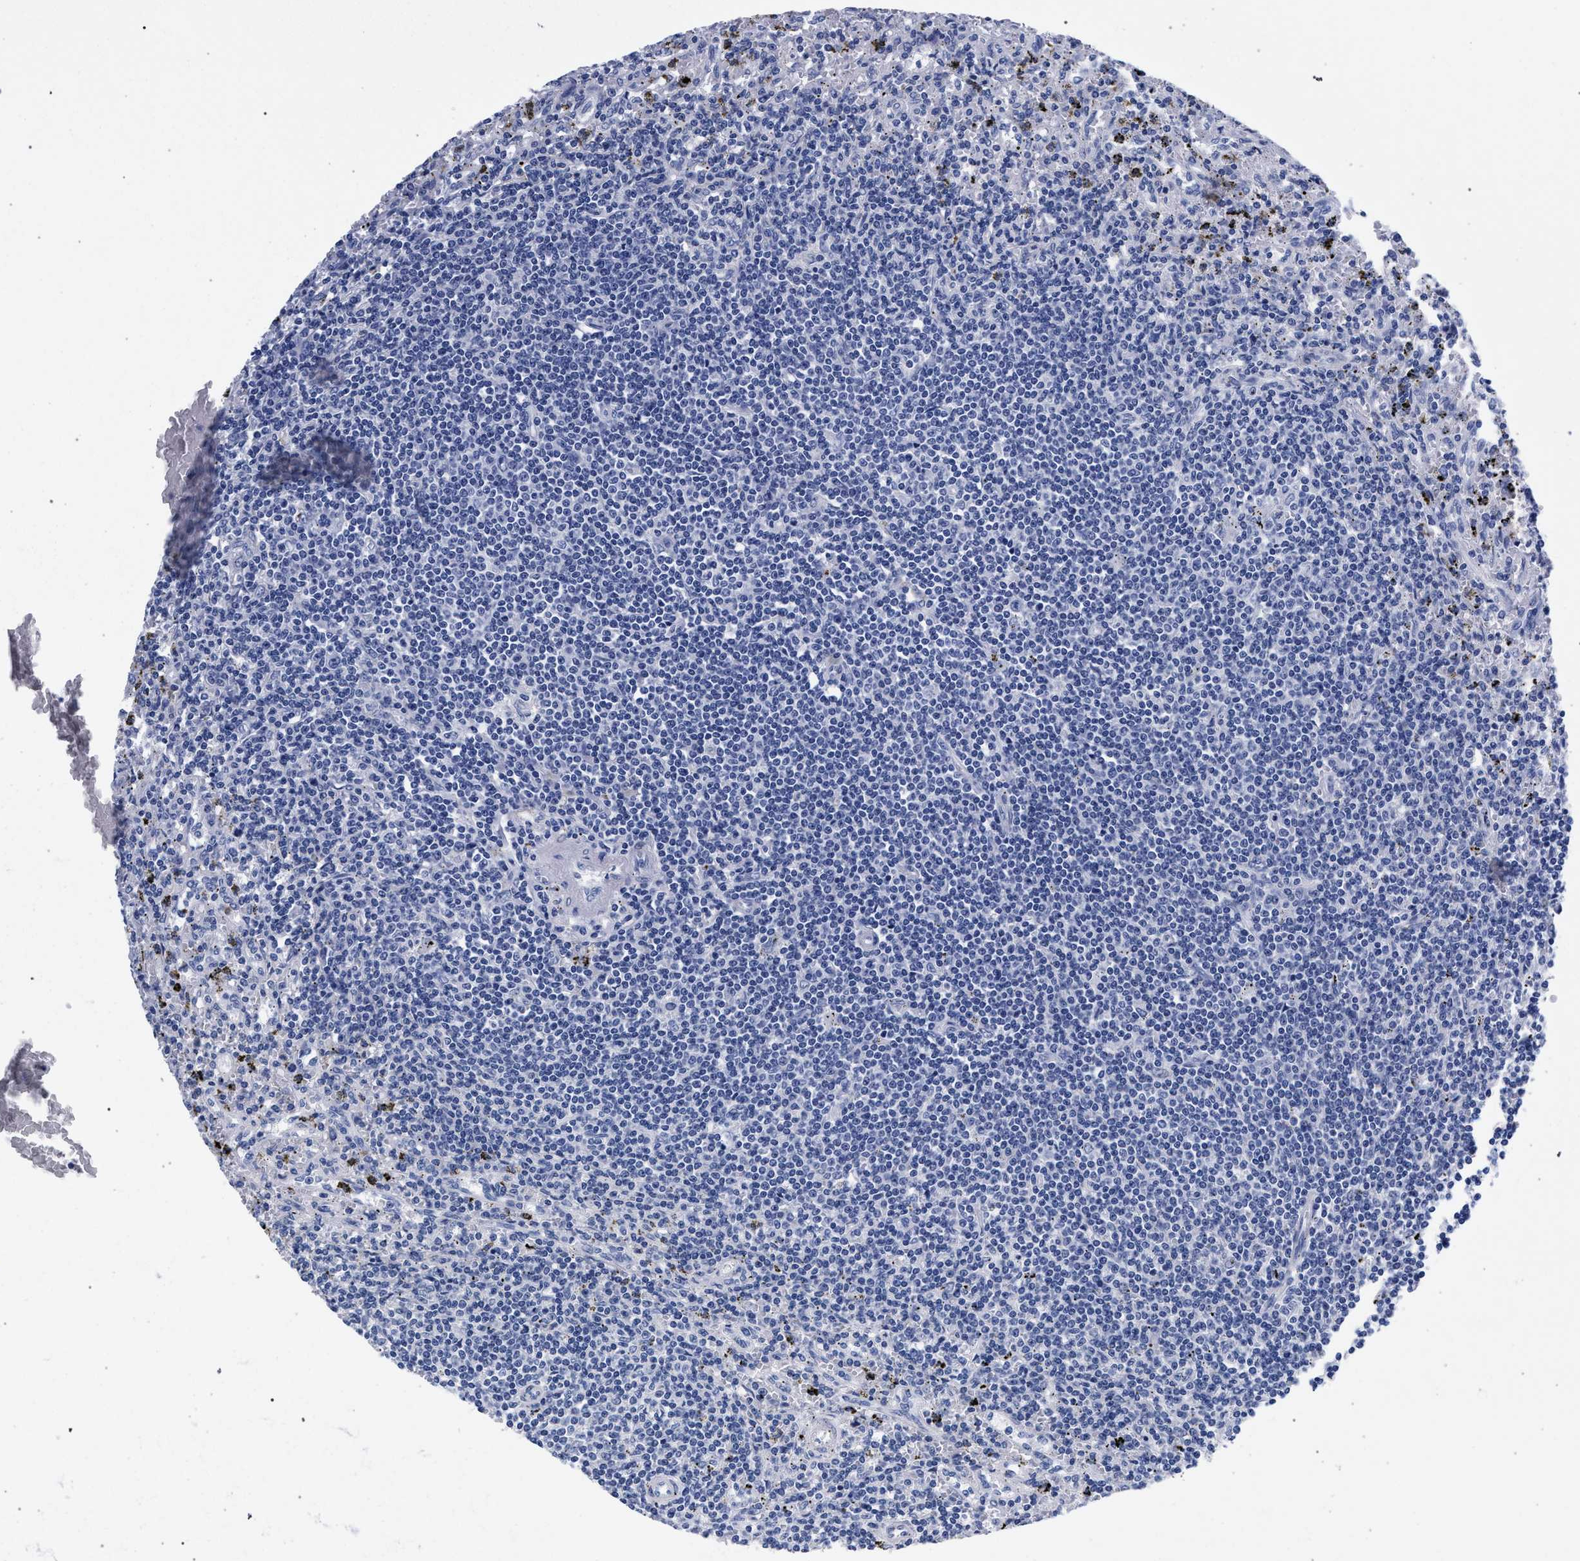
{"staining": {"intensity": "negative", "quantity": "none", "location": "none"}, "tissue": "lymphoma", "cell_type": "Tumor cells", "image_type": "cancer", "snomed": [{"axis": "morphology", "description": "Malignant lymphoma, non-Hodgkin's type, Low grade"}, {"axis": "topography", "description": "Spleen"}], "caption": "This image is of low-grade malignant lymphoma, non-Hodgkin's type stained with immunohistochemistry (IHC) to label a protein in brown with the nuclei are counter-stained blue. There is no positivity in tumor cells.", "gene": "AKAP4", "patient": {"sex": "male", "age": 76}}